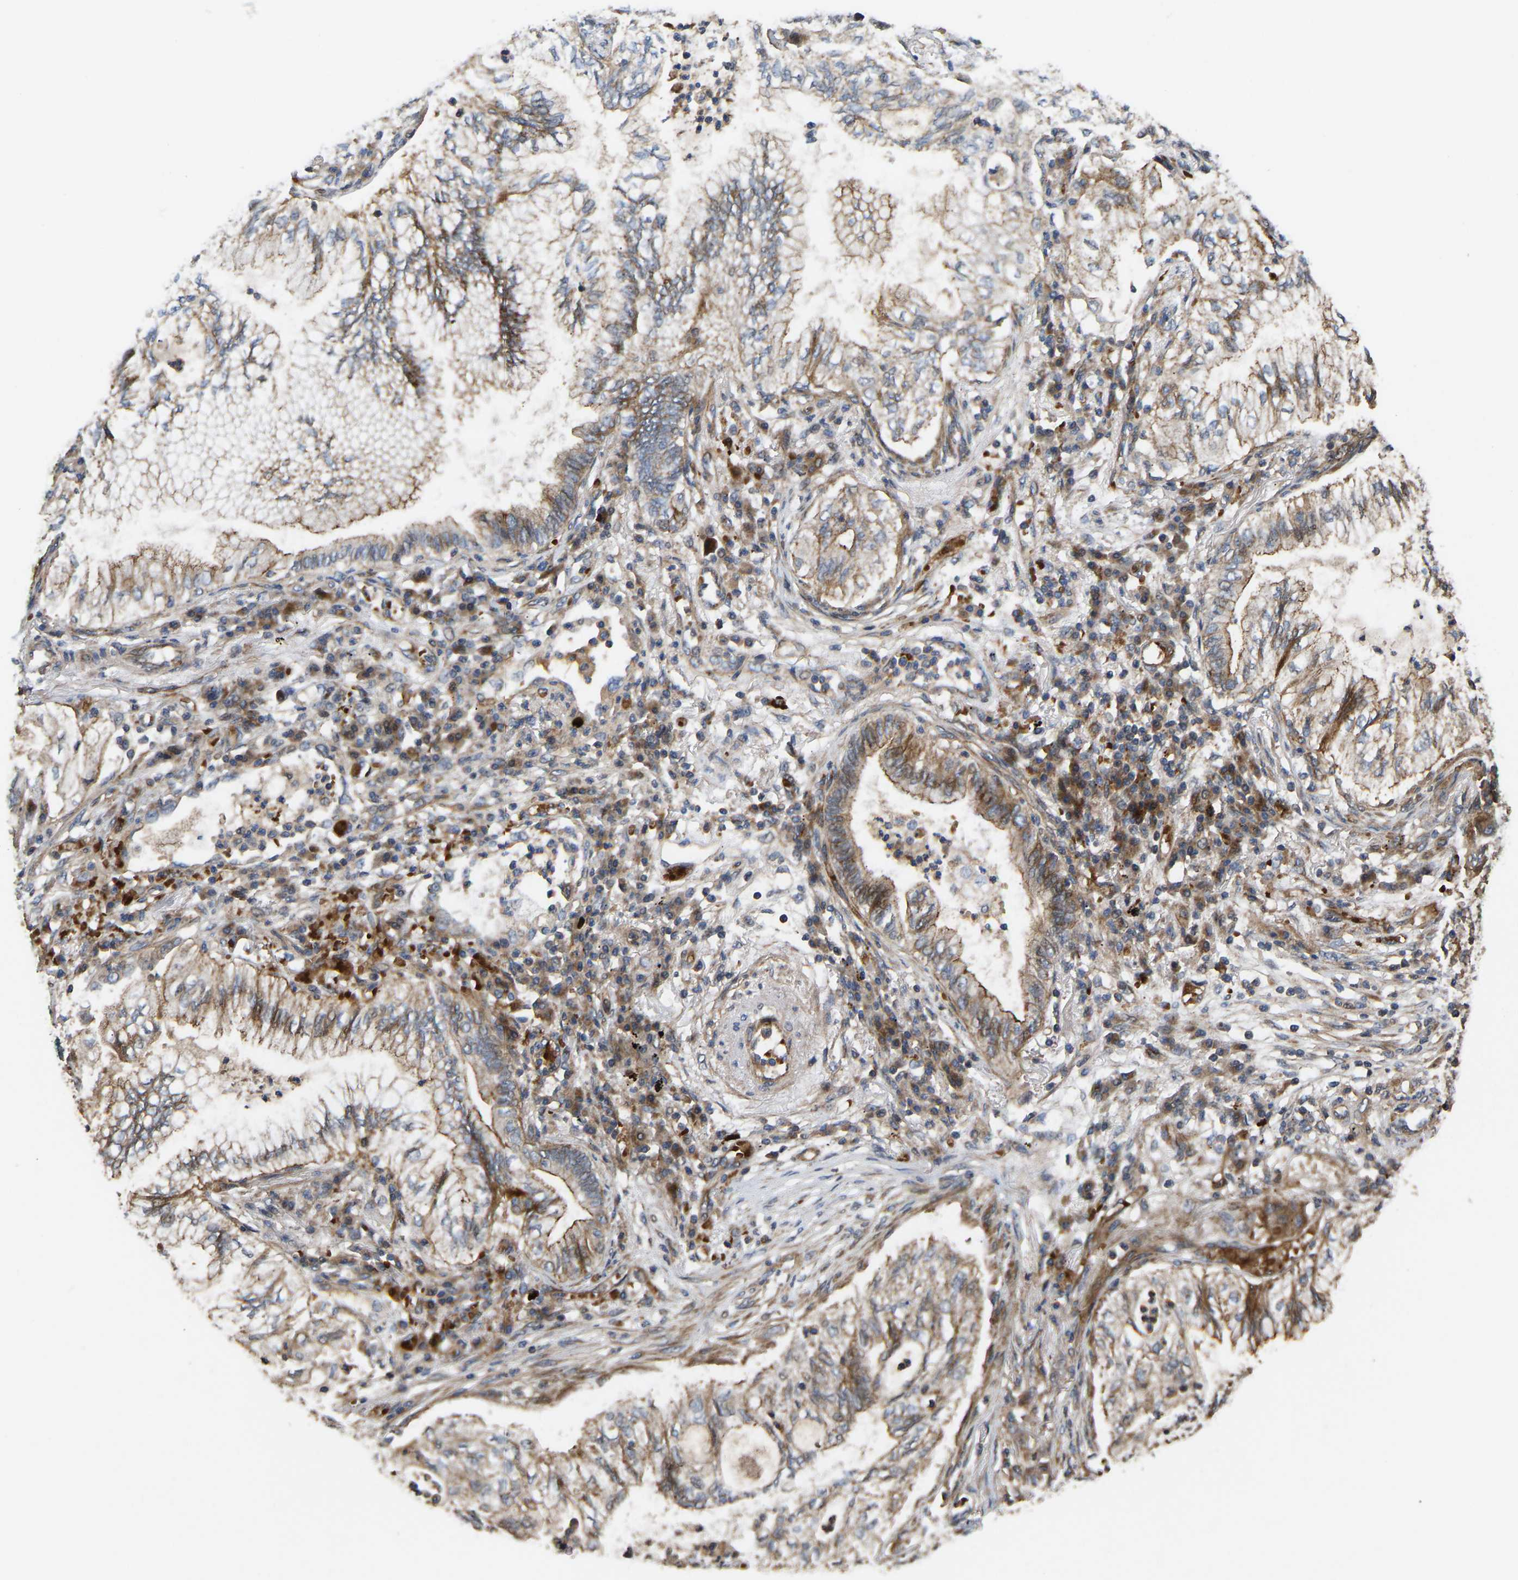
{"staining": {"intensity": "moderate", "quantity": "25%-75%", "location": "cytoplasmic/membranous"}, "tissue": "lung cancer", "cell_type": "Tumor cells", "image_type": "cancer", "snomed": [{"axis": "morphology", "description": "Normal tissue, NOS"}, {"axis": "morphology", "description": "Adenocarcinoma, NOS"}, {"axis": "topography", "description": "Bronchus"}, {"axis": "topography", "description": "Lung"}], "caption": "Human lung adenocarcinoma stained with a protein marker demonstrates moderate staining in tumor cells.", "gene": "STAU1", "patient": {"sex": "female", "age": 70}}